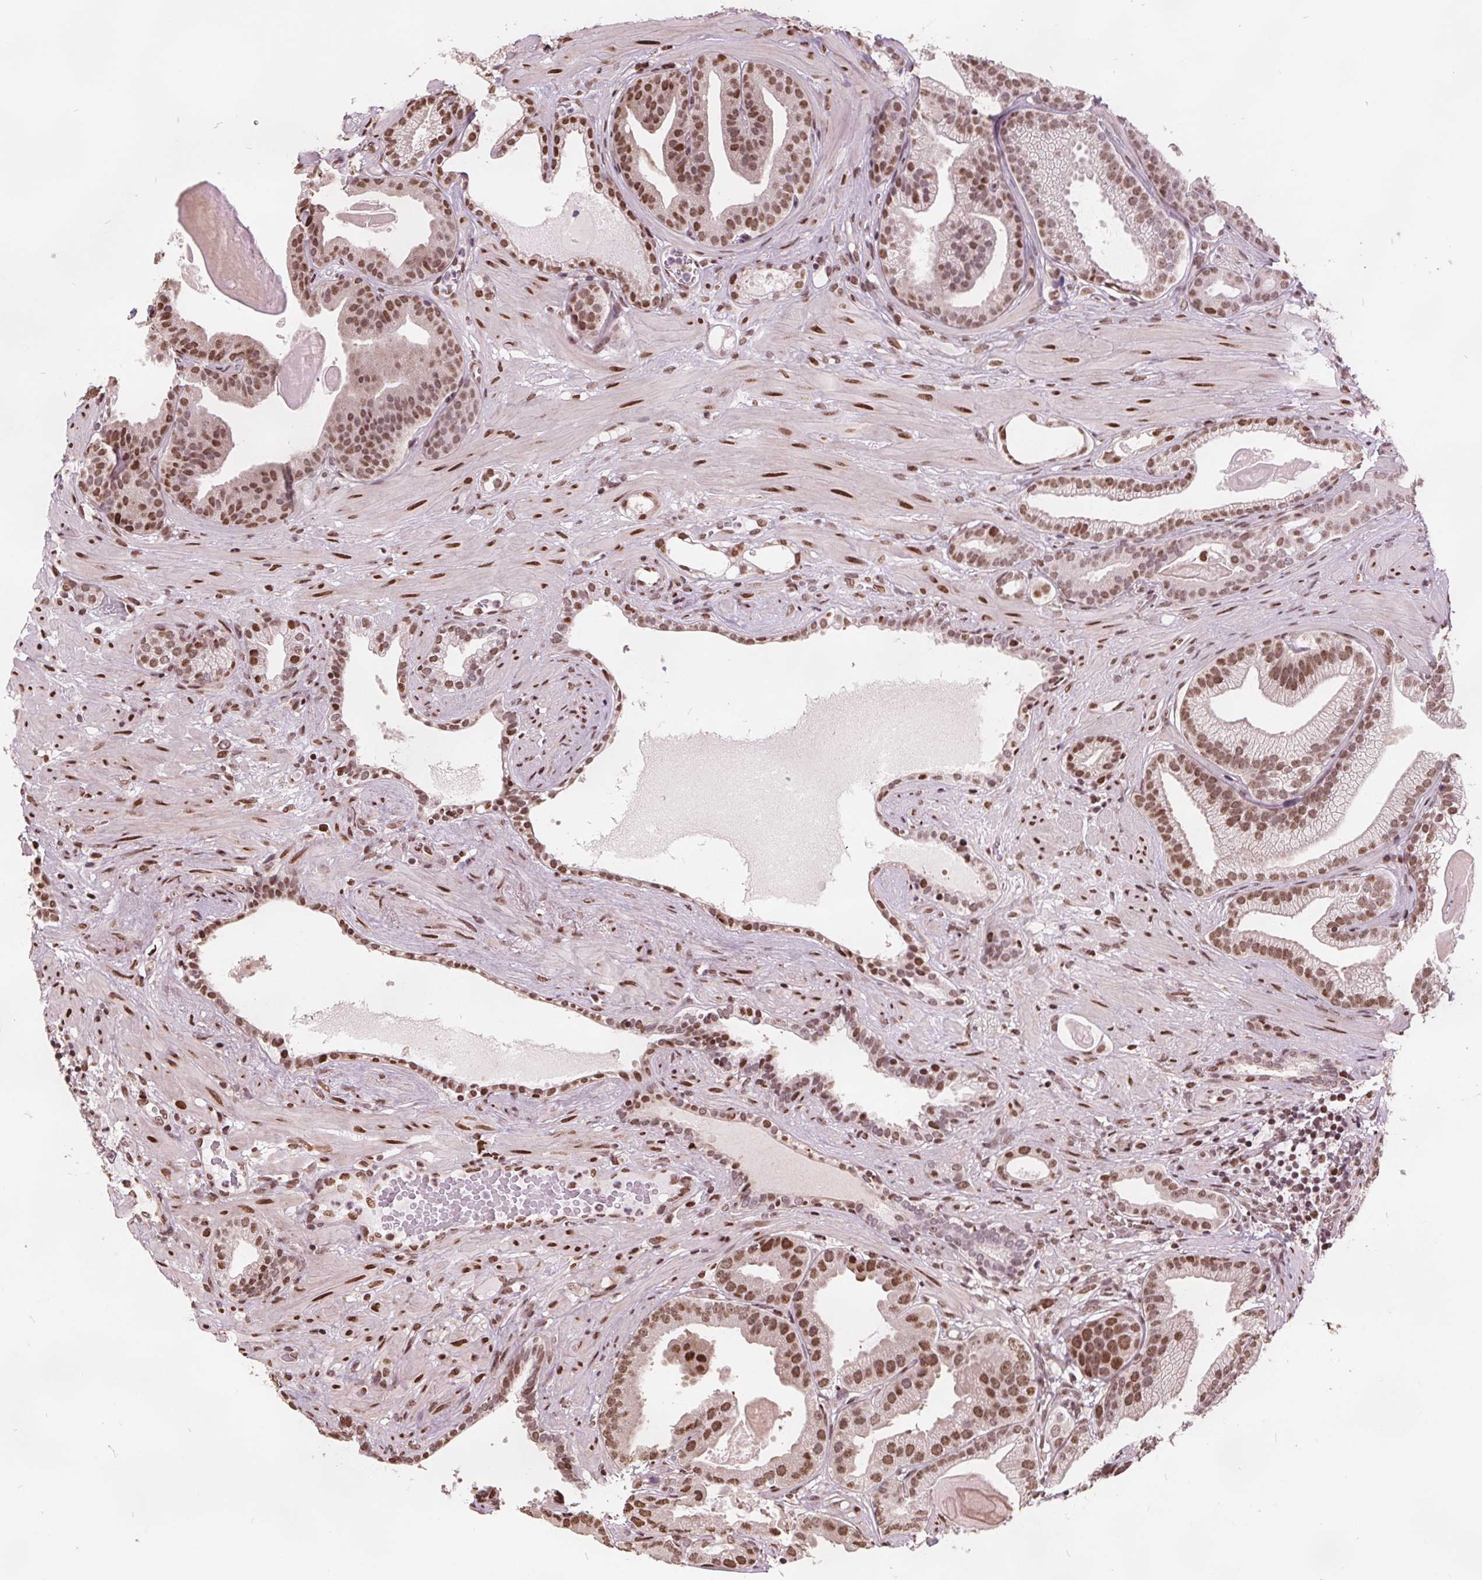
{"staining": {"intensity": "moderate", "quantity": ">75%", "location": "nuclear"}, "tissue": "prostate cancer", "cell_type": "Tumor cells", "image_type": "cancer", "snomed": [{"axis": "morphology", "description": "Adenocarcinoma, Low grade"}, {"axis": "topography", "description": "Prostate"}], "caption": "Immunohistochemical staining of low-grade adenocarcinoma (prostate) demonstrates moderate nuclear protein staining in approximately >75% of tumor cells.", "gene": "ISLR2", "patient": {"sex": "male", "age": 57}}